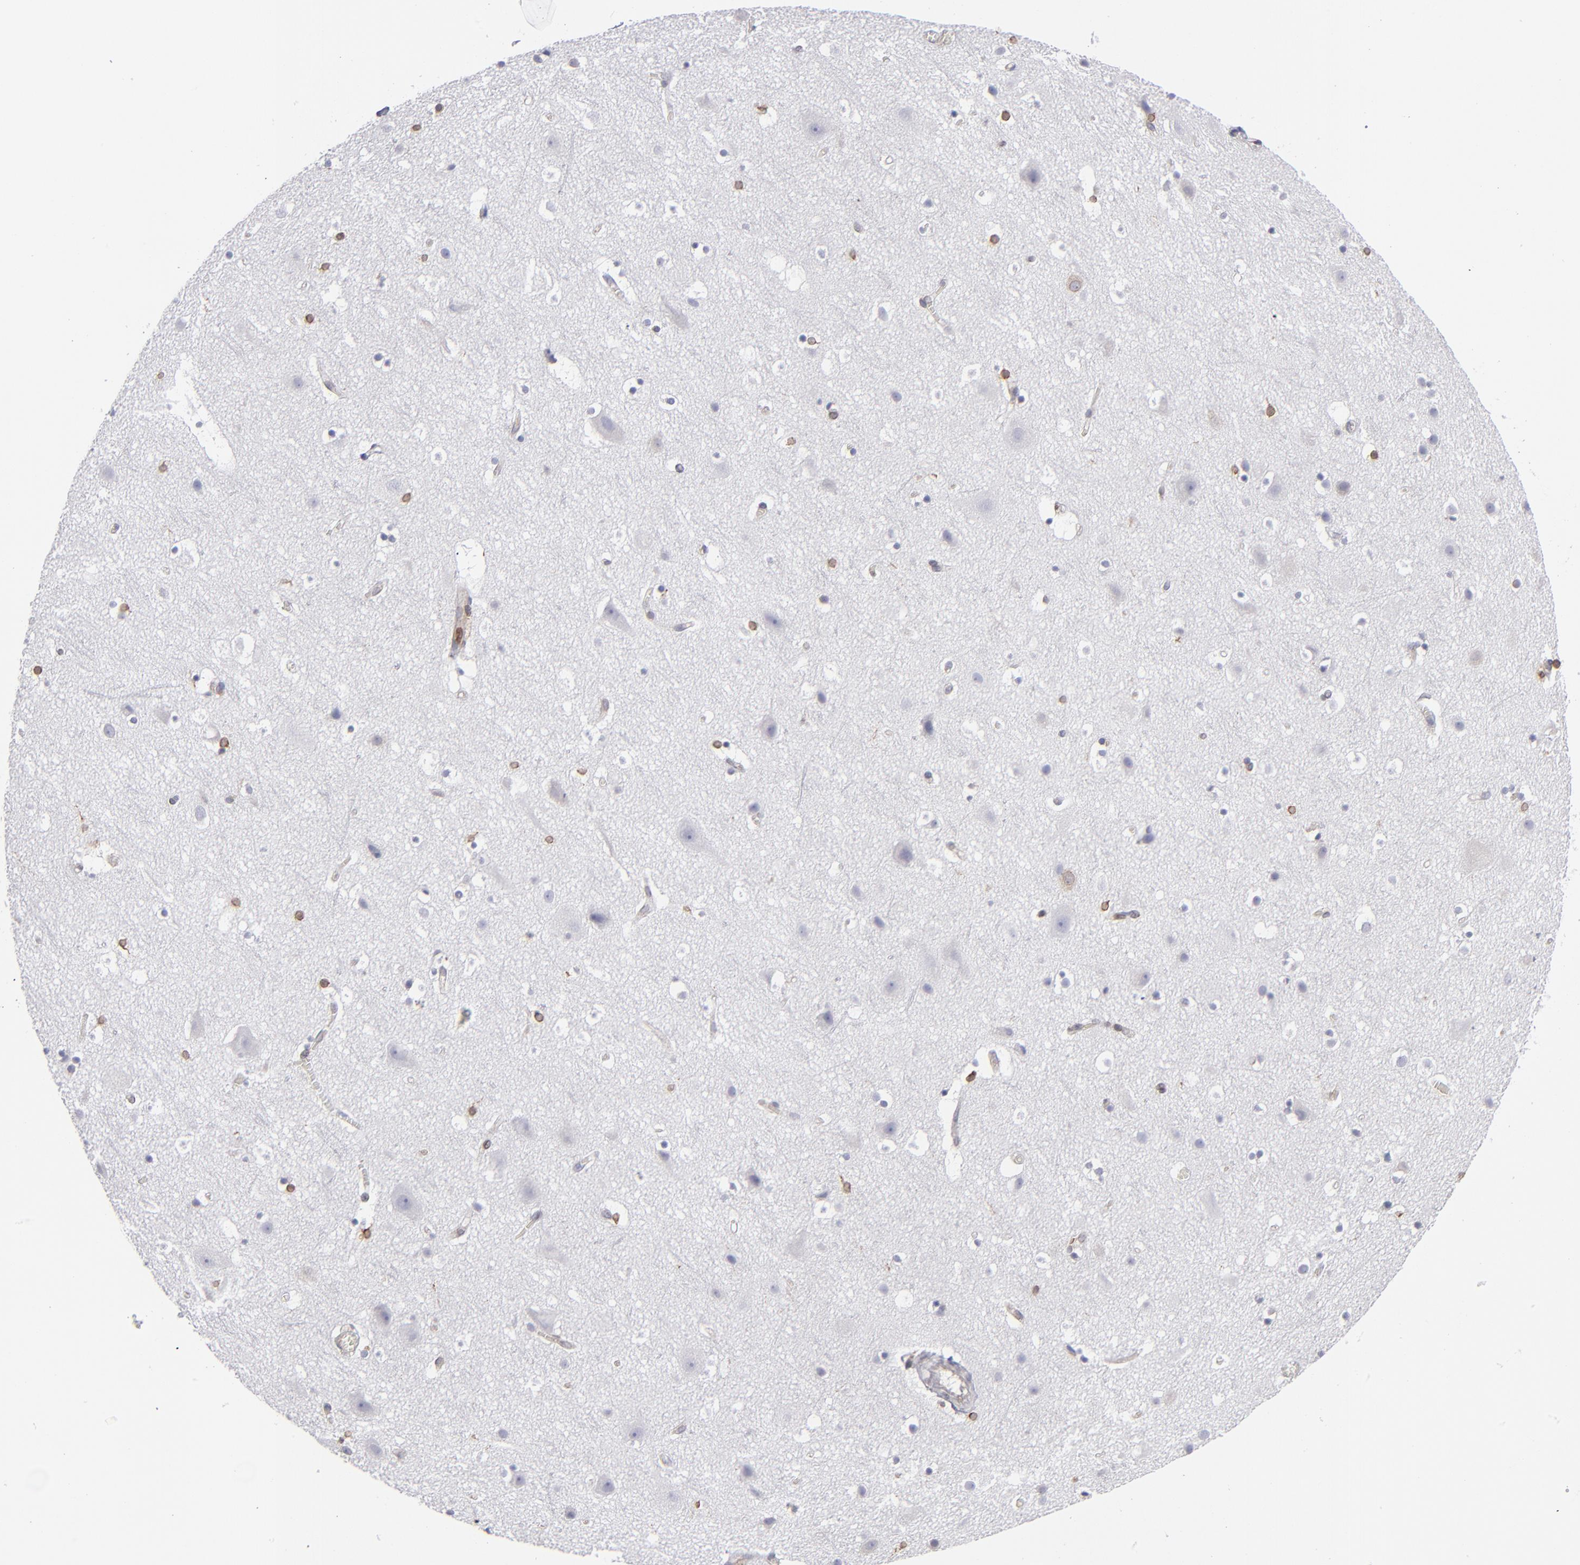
{"staining": {"intensity": "negative", "quantity": "none", "location": "none"}, "tissue": "cerebral cortex", "cell_type": "Endothelial cells", "image_type": "normal", "snomed": [{"axis": "morphology", "description": "Normal tissue, NOS"}, {"axis": "topography", "description": "Cerebral cortex"}], "caption": "Image shows no significant protein staining in endothelial cells of normal cerebral cortex.", "gene": "TMX1", "patient": {"sex": "male", "age": 45}}